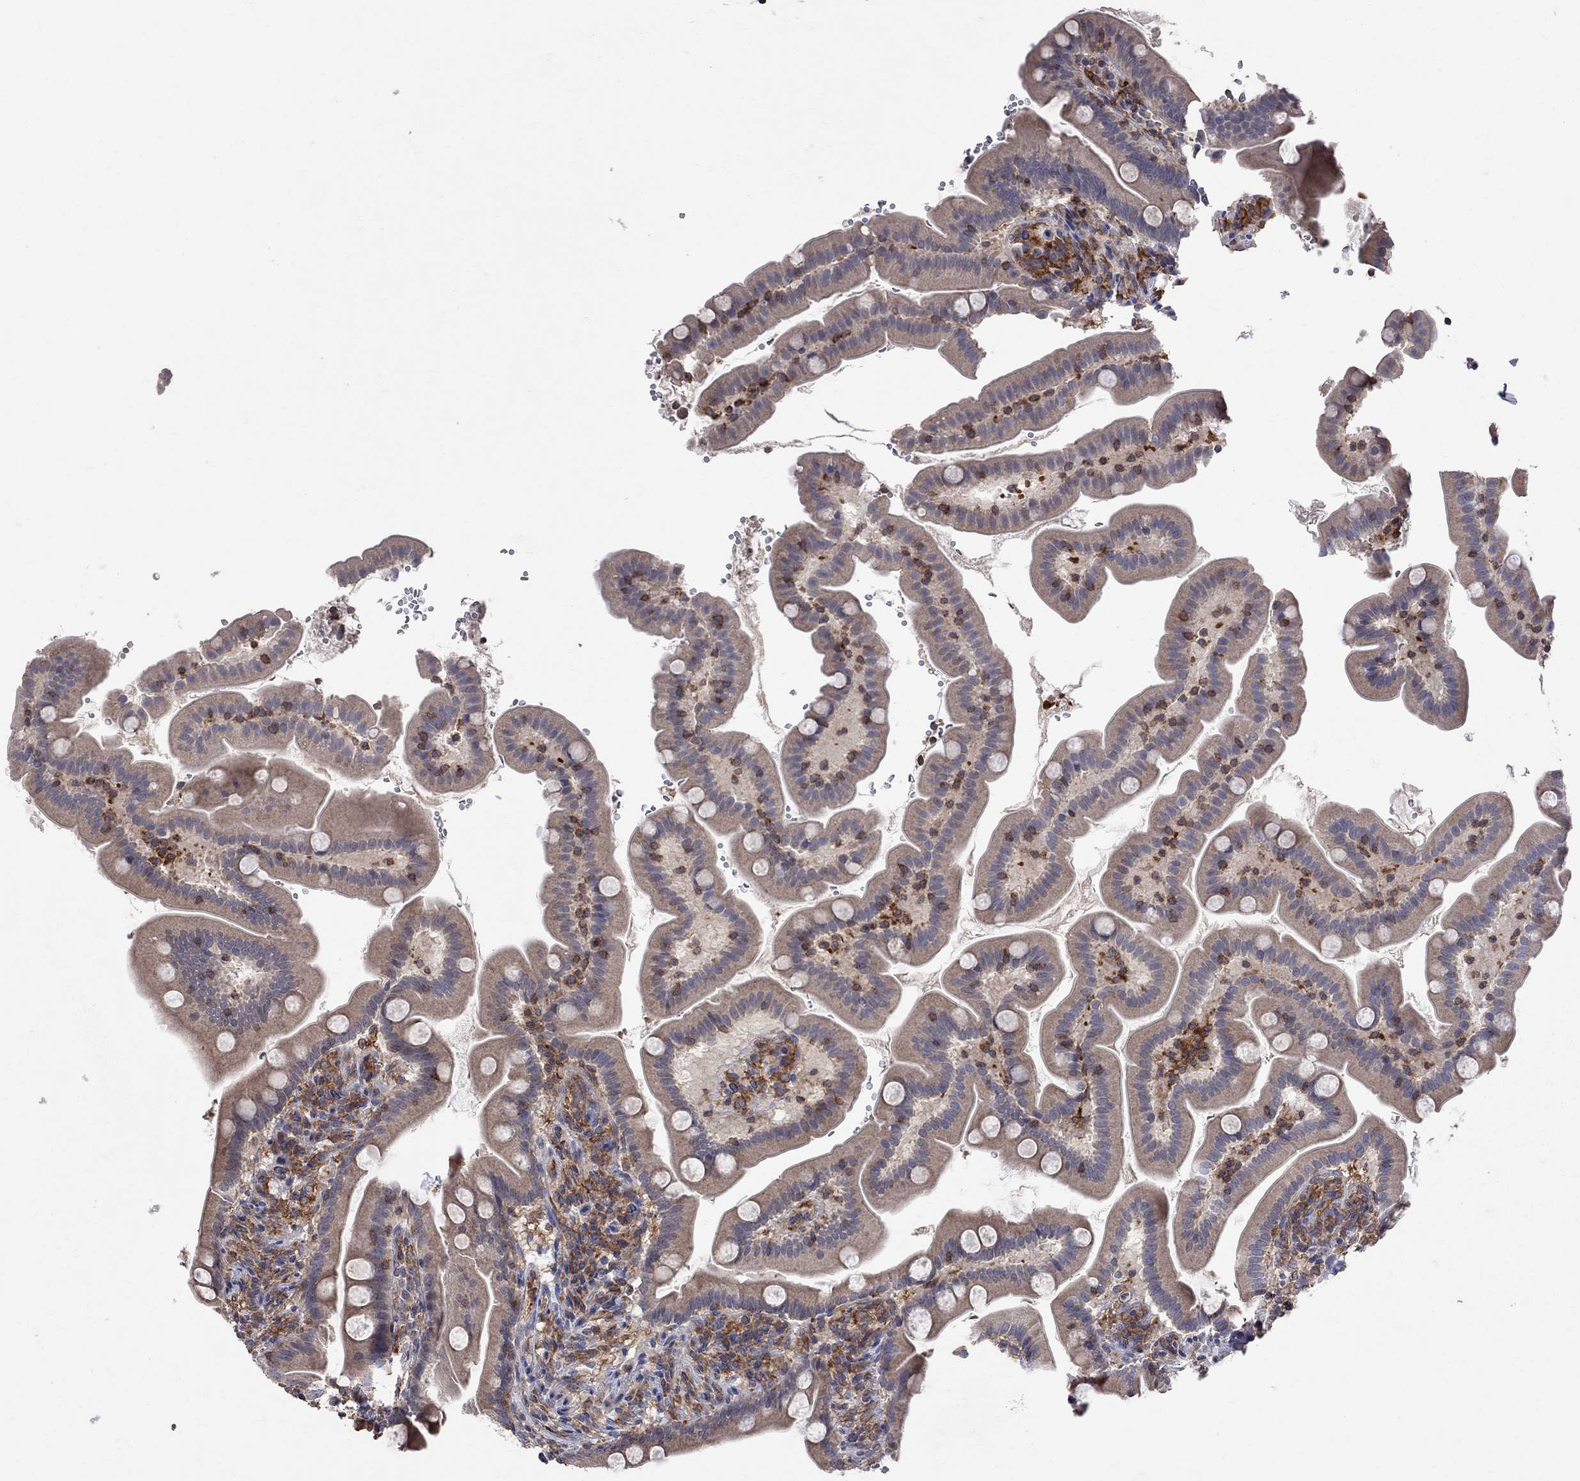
{"staining": {"intensity": "weak", "quantity": "<25%", "location": "cytoplasmic/membranous"}, "tissue": "small intestine", "cell_type": "Glandular cells", "image_type": "normal", "snomed": [{"axis": "morphology", "description": "Normal tissue, NOS"}, {"axis": "topography", "description": "Small intestine"}], "caption": "A micrograph of small intestine stained for a protein demonstrates no brown staining in glandular cells. (DAB immunohistochemistry with hematoxylin counter stain).", "gene": "ABI3", "patient": {"sex": "female", "age": 44}}